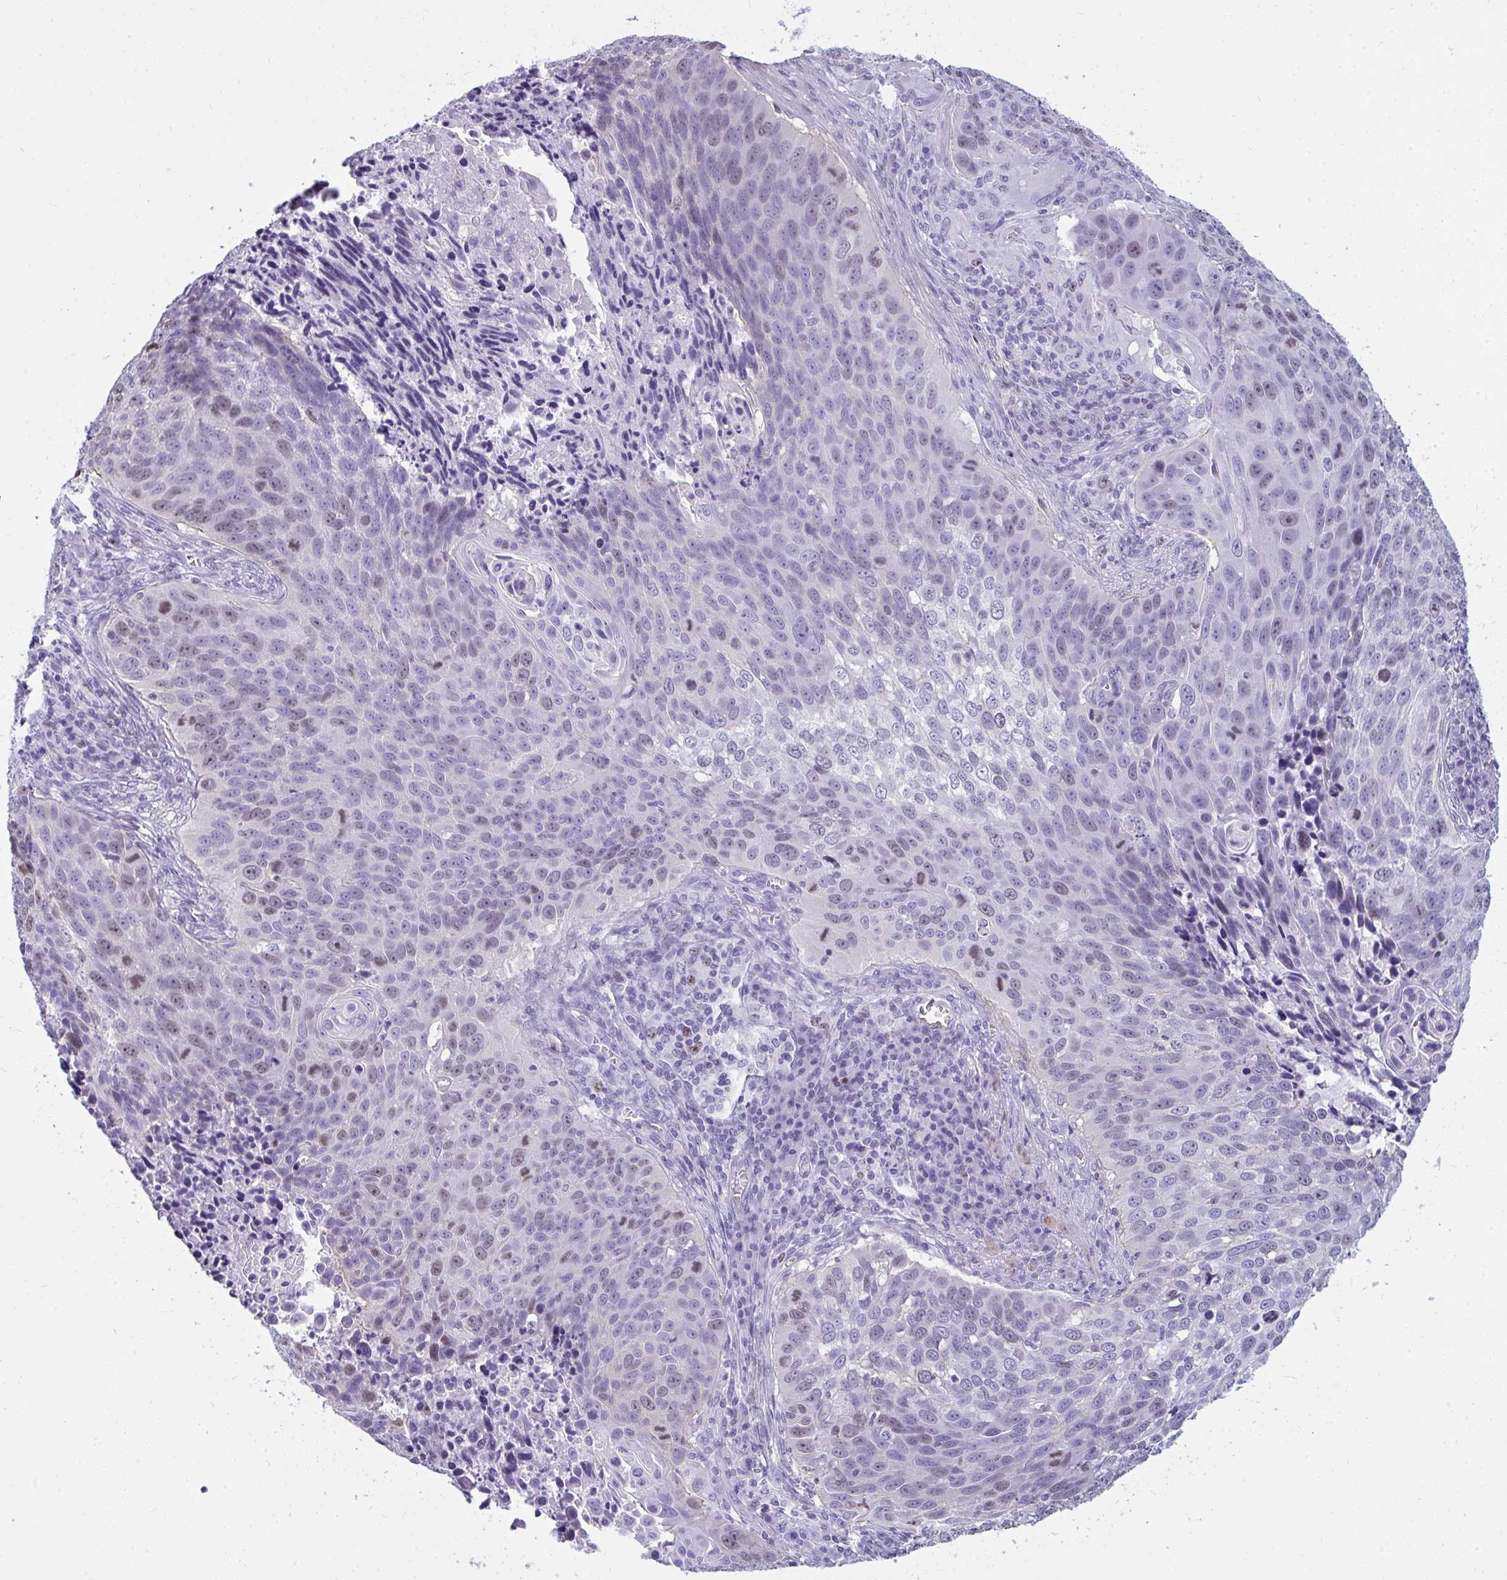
{"staining": {"intensity": "weak", "quantity": "25%-75%", "location": "nuclear"}, "tissue": "lung cancer", "cell_type": "Tumor cells", "image_type": "cancer", "snomed": [{"axis": "morphology", "description": "Squamous cell carcinoma, NOS"}, {"axis": "topography", "description": "Lung"}], "caption": "Tumor cells exhibit low levels of weak nuclear expression in about 25%-75% of cells in squamous cell carcinoma (lung).", "gene": "SUZ12", "patient": {"sex": "male", "age": 78}}